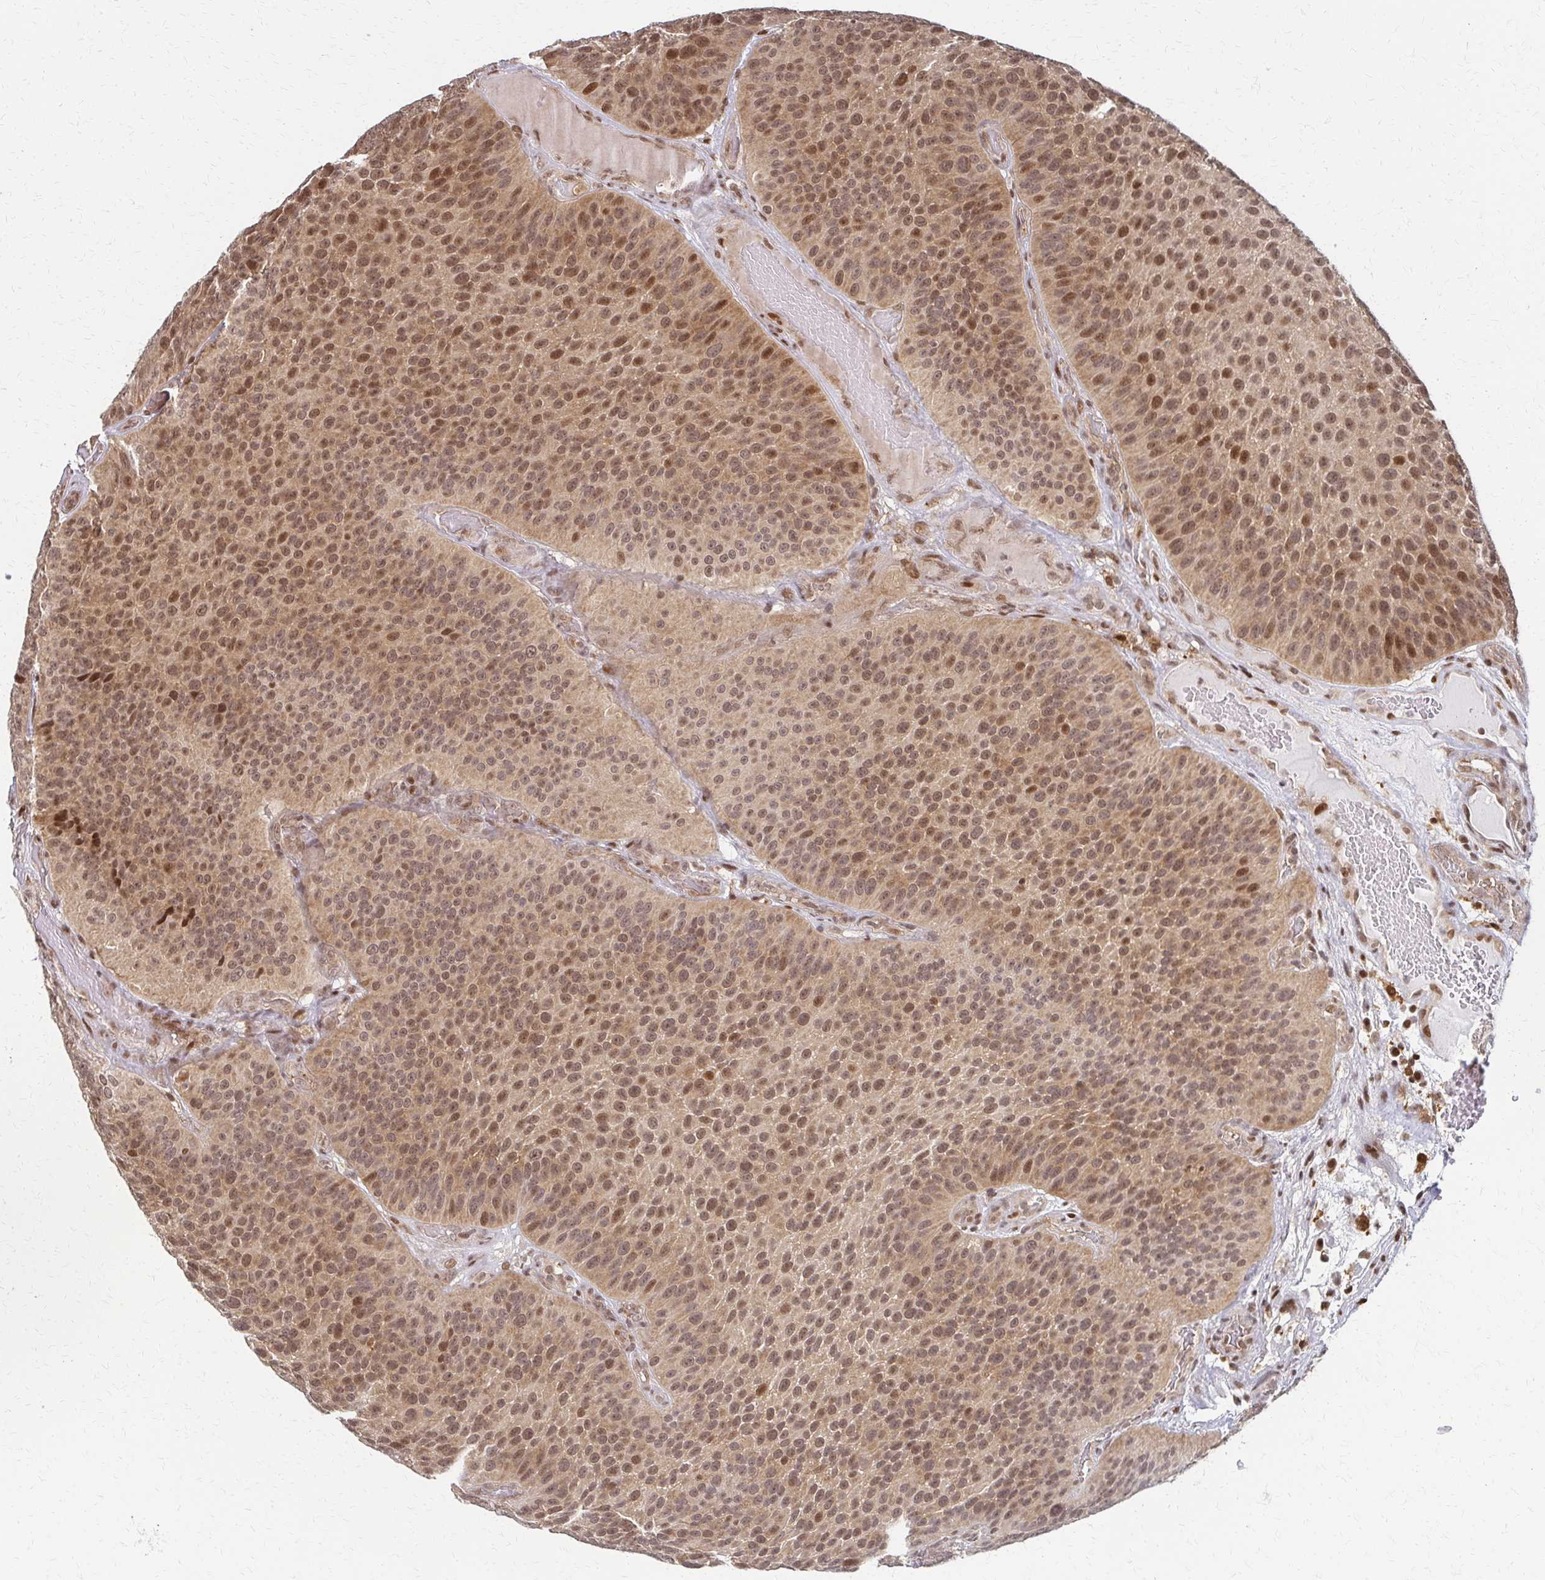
{"staining": {"intensity": "moderate", "quantity": ">75%", "location": "cytoplasmic/membranous,nuclear"}, "tissue": "urothelial cancer", "cell_type": "Tumor cells", "image_type": "cancer", "snomed": [{"axis": "morphology", "description": "Urothelial carcinoma, Low grade"}, {"axis": "topography", "description": "Urinary bladder"}], "caption": "A brown stain highlights moderate cytoplasmic/membranous and nuclear expression of a protein in human urothelial cancer tumor cells.", "gene": "PSMD7", "patient": {"sex": "male", "age": 76}}